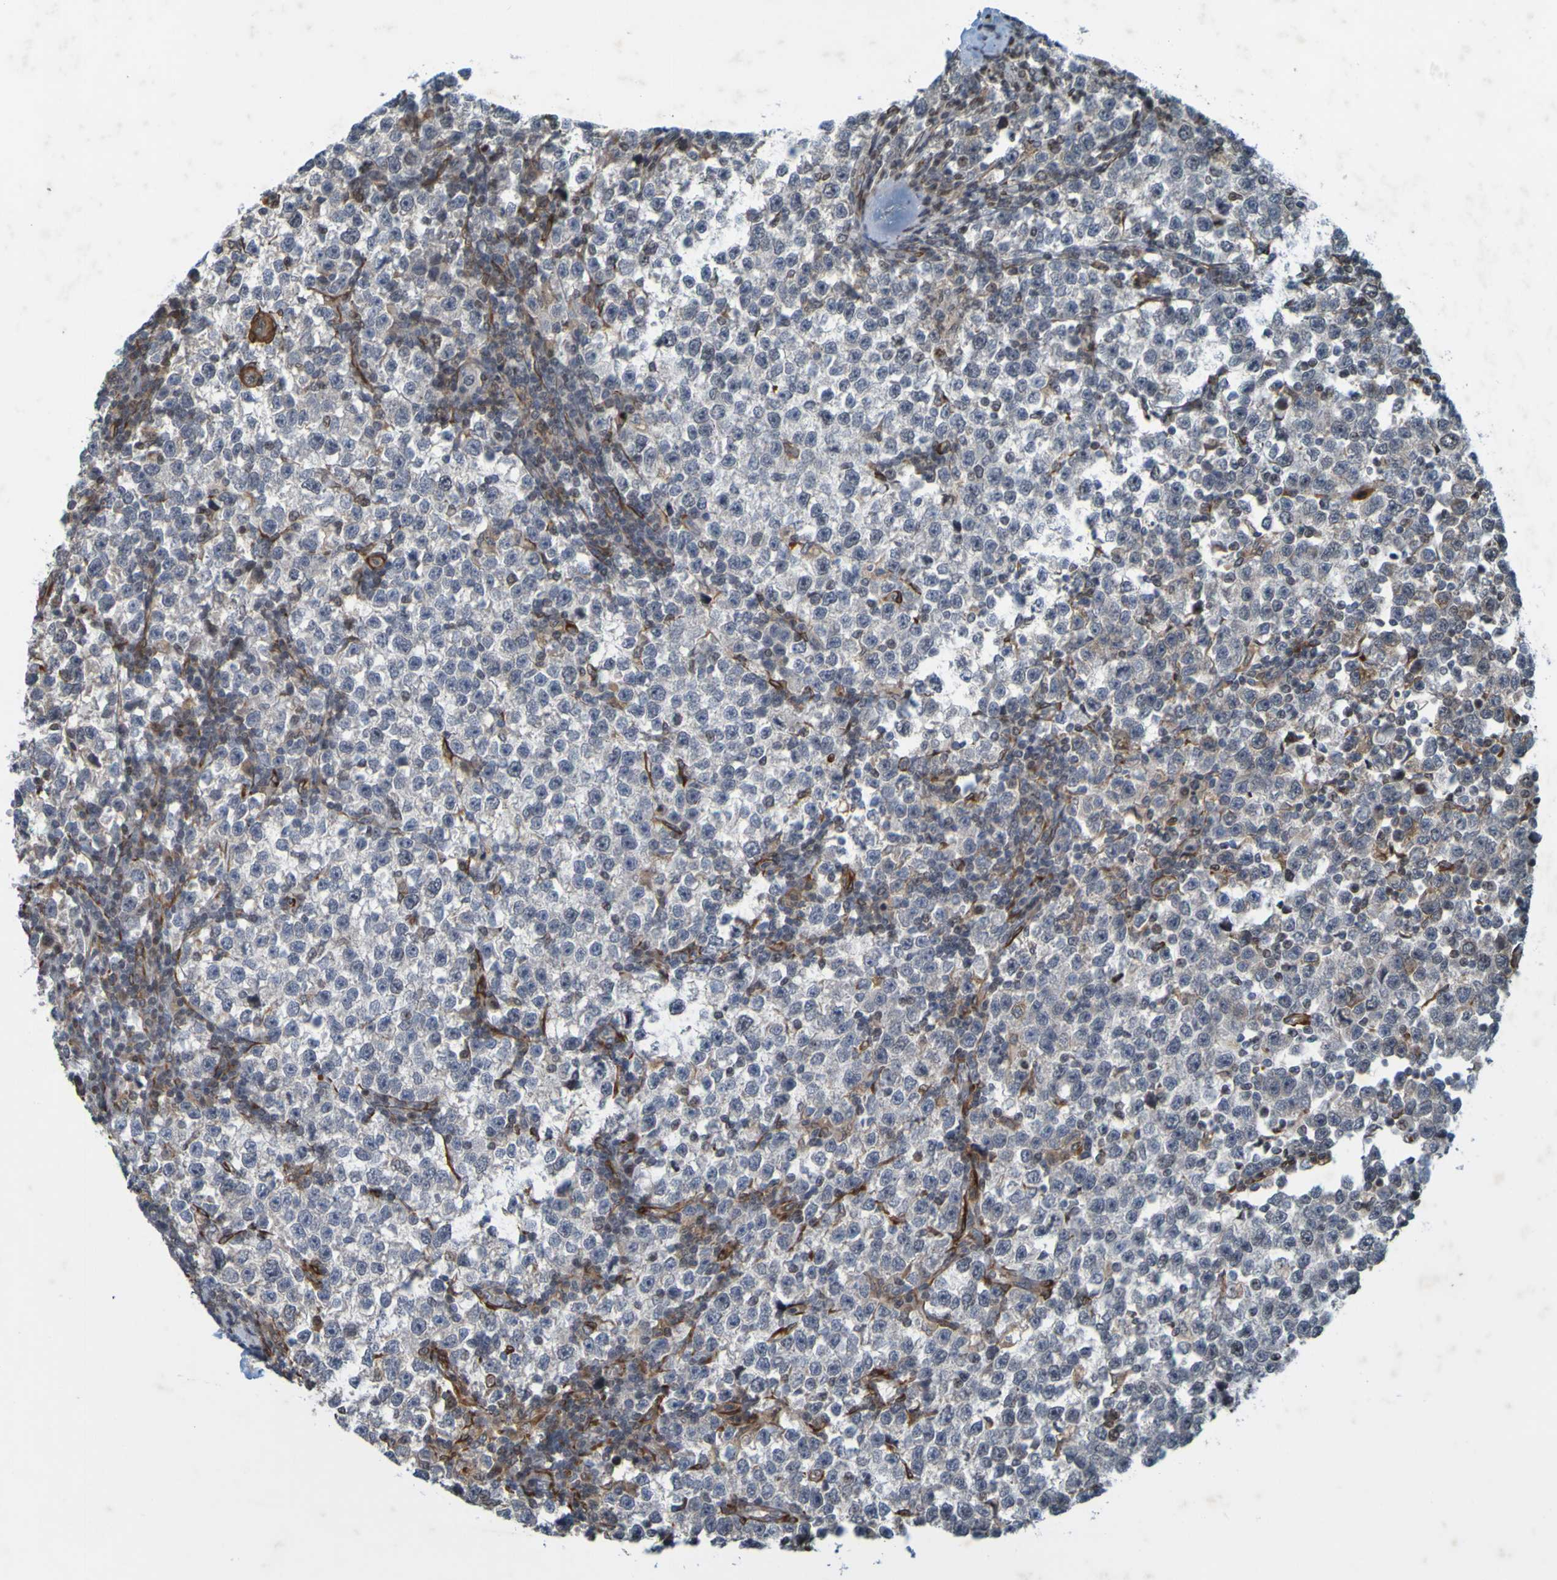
{"staining": {"intensity": "negative", "quantity": "none", "location": "none"}, "tissue": "testis cancer", "cell_type": "Tumor cells", "image_type": "cancer", "snomed": [{"axis": "morphology", "description": "Seminoma, NOS"}, {"axis": "topography", "description": "Testis"}], "caption": "There is no significant positivity in tumor cells of testis seminoma. The staining was performed using DAB to visualize the protein expression in brown, while the nuclei were stained in blue with hematoxylin (Magnification: 20x).", "gene": "GUCY1A1", "patient": {"sex": "male", "age": 43}}